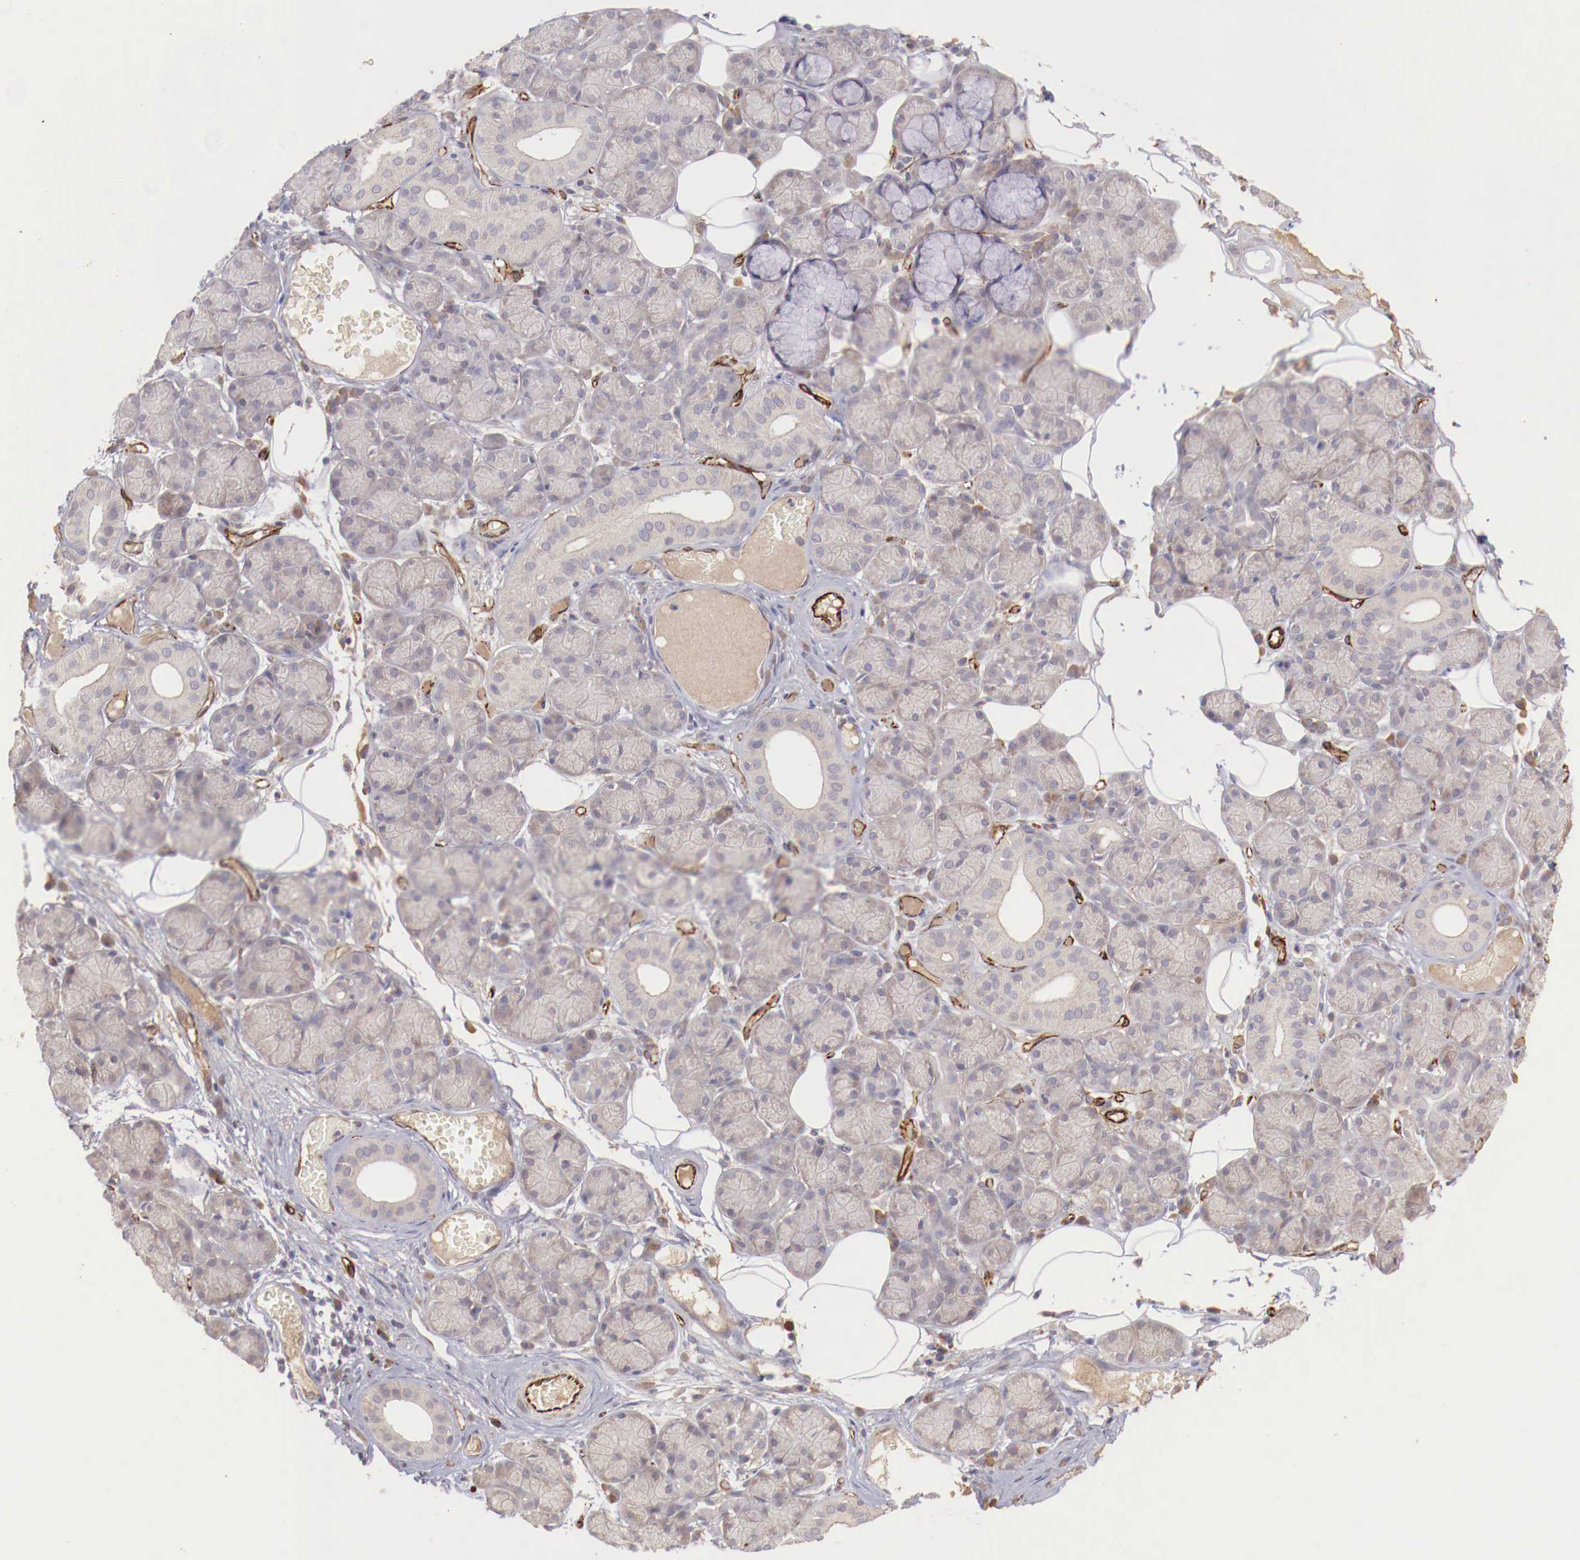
{"staining": {"intensity": "weak", "quantity": ">75%", "location": "cytoplasmic/membranous"}, "tissue": "salivary gland", "cell_type": "Glandular cells", "image_type": "normal", "snomed": [{"axis": "morphology", "description": "Normal tissue, NOS"}, {"axis": "topography", "description": "Salivary gland"}], "caption": "Immunohistochemistry micrograph of benign salivary gland: salivary gland stained using immunohistochemistry exhibits low levels of weak protein expression localized specifically in the cytoplasmic/membranous of glandular cells, appearing as a cytoplasmic/membranous brown color.", "gene": "WT1", "patient": {"sex": "male", "age": 54}}